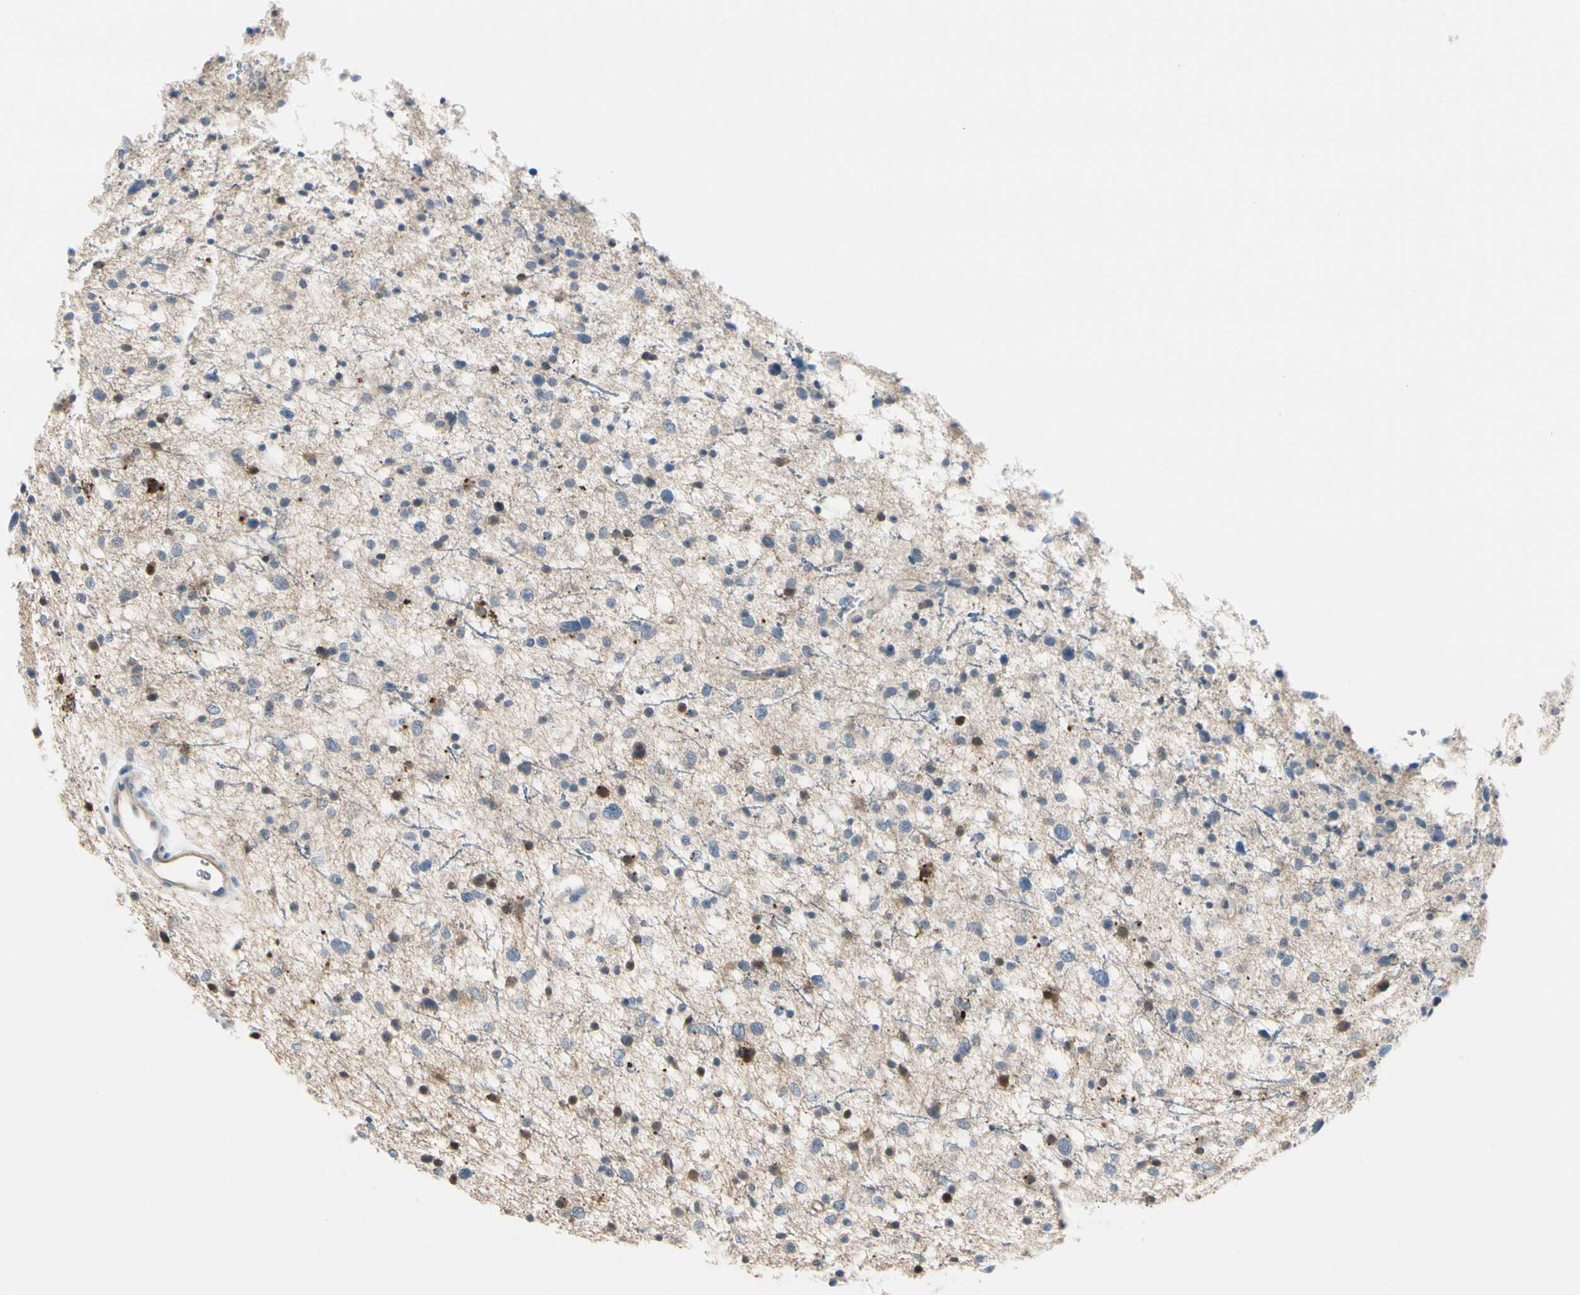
{"staining": {"intensity": "negative", "quantity": "none", "location": "none"}, "tissue": "glioma", "cell_type": "Tumor cells", "image_type": "cancer", "snomed": [{"axis": "morphology", "description": "Glioma, malignant, Low grade"}, {"axis": "topography", "description": "Brain"}], "caption": "Immunohistochemical staining of glioma shows no significant expression in tumor cells. The staining was performed using DAB (3,3'-diaminobenzidine) to visualize the protein expression in brown, while the nuclei were stained in blue with hematoxylin (Magnification: 20x).", "gene": "PEBP1", "patient": {"sex": "female", "age": 37}}